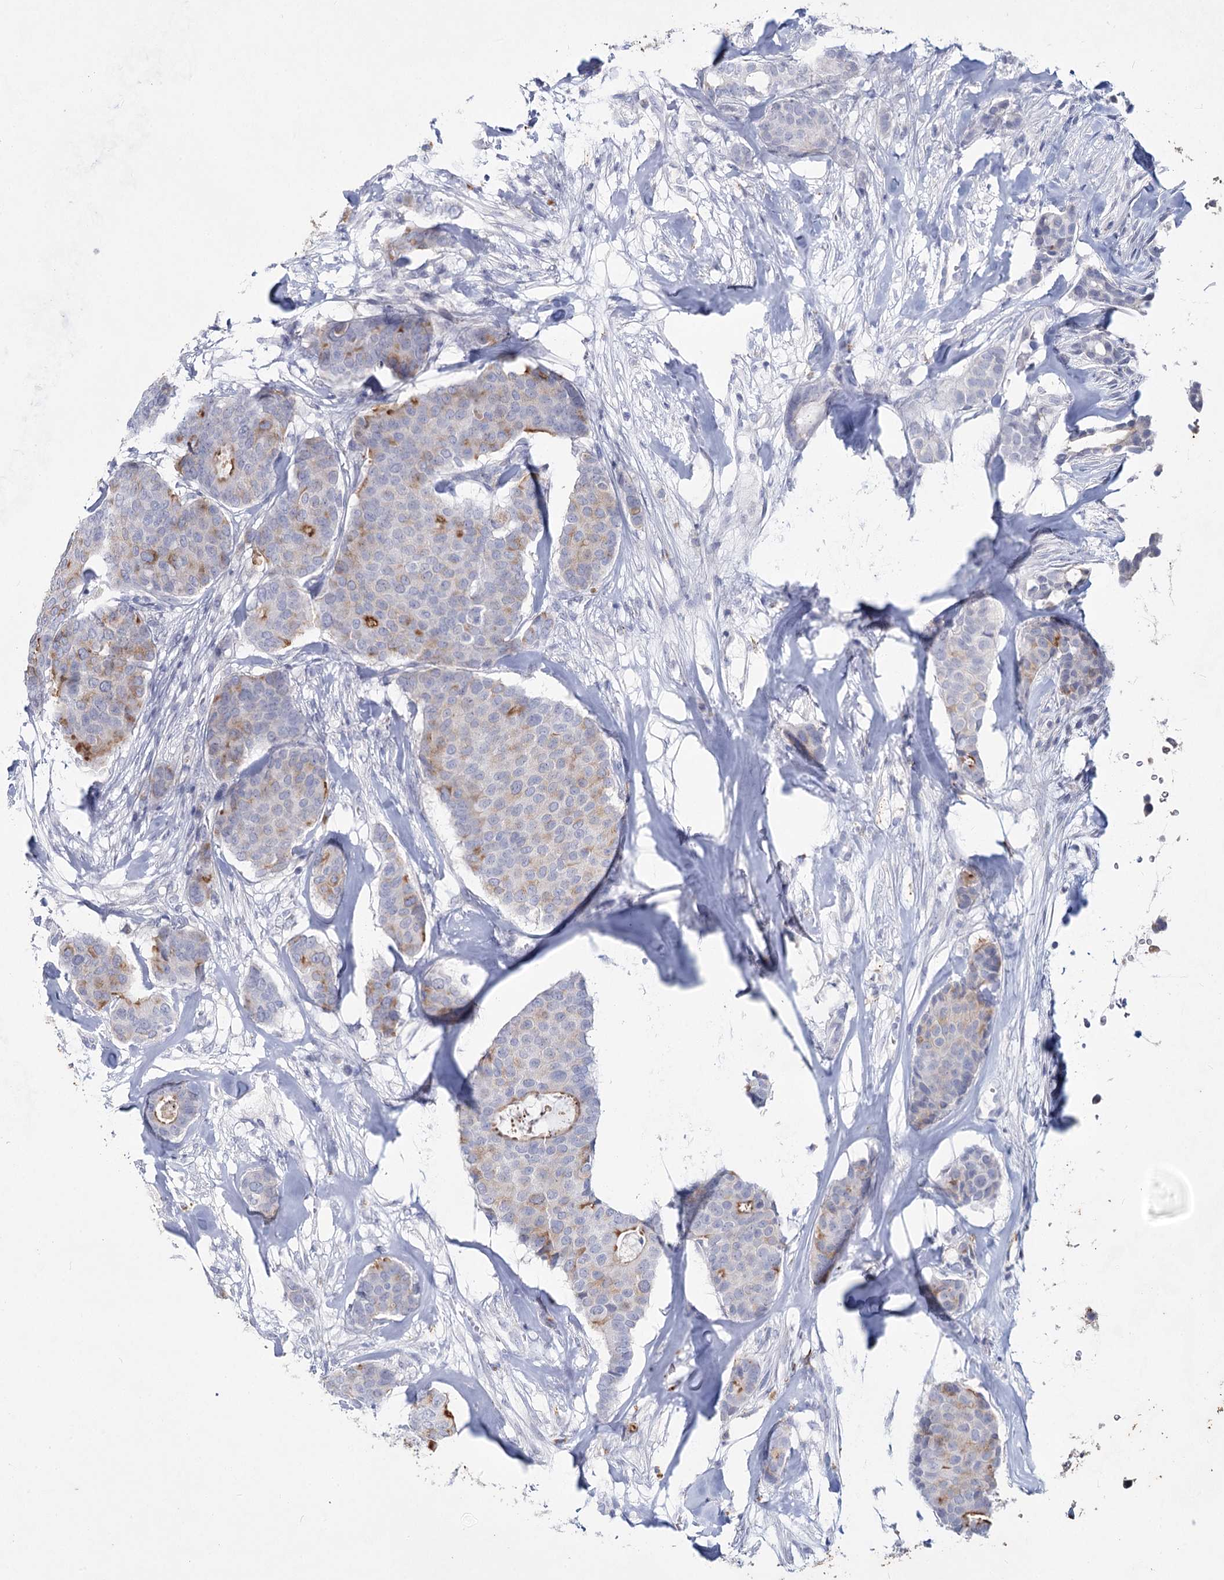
{"staining": {"intensity": "moderate", "quantity": "<25%", "location": "cytoplasmic/membranous"}, "tissue": "breast cancer", "cell_type": "Tumor cells", "image_type": "cancer", "snomed": [{"axis": "morphology", "description": "Duct carcinoma"}, {"axis": "topography", "description": "Breast"}], "caption": "Moderate cytoplasmic/membranous staining is present in approximately <25% of tumor cells in breast cancer (intraductal carcinoma).", "gene": "CCDC73", "patient": {"sex": "female", "age": 75}}